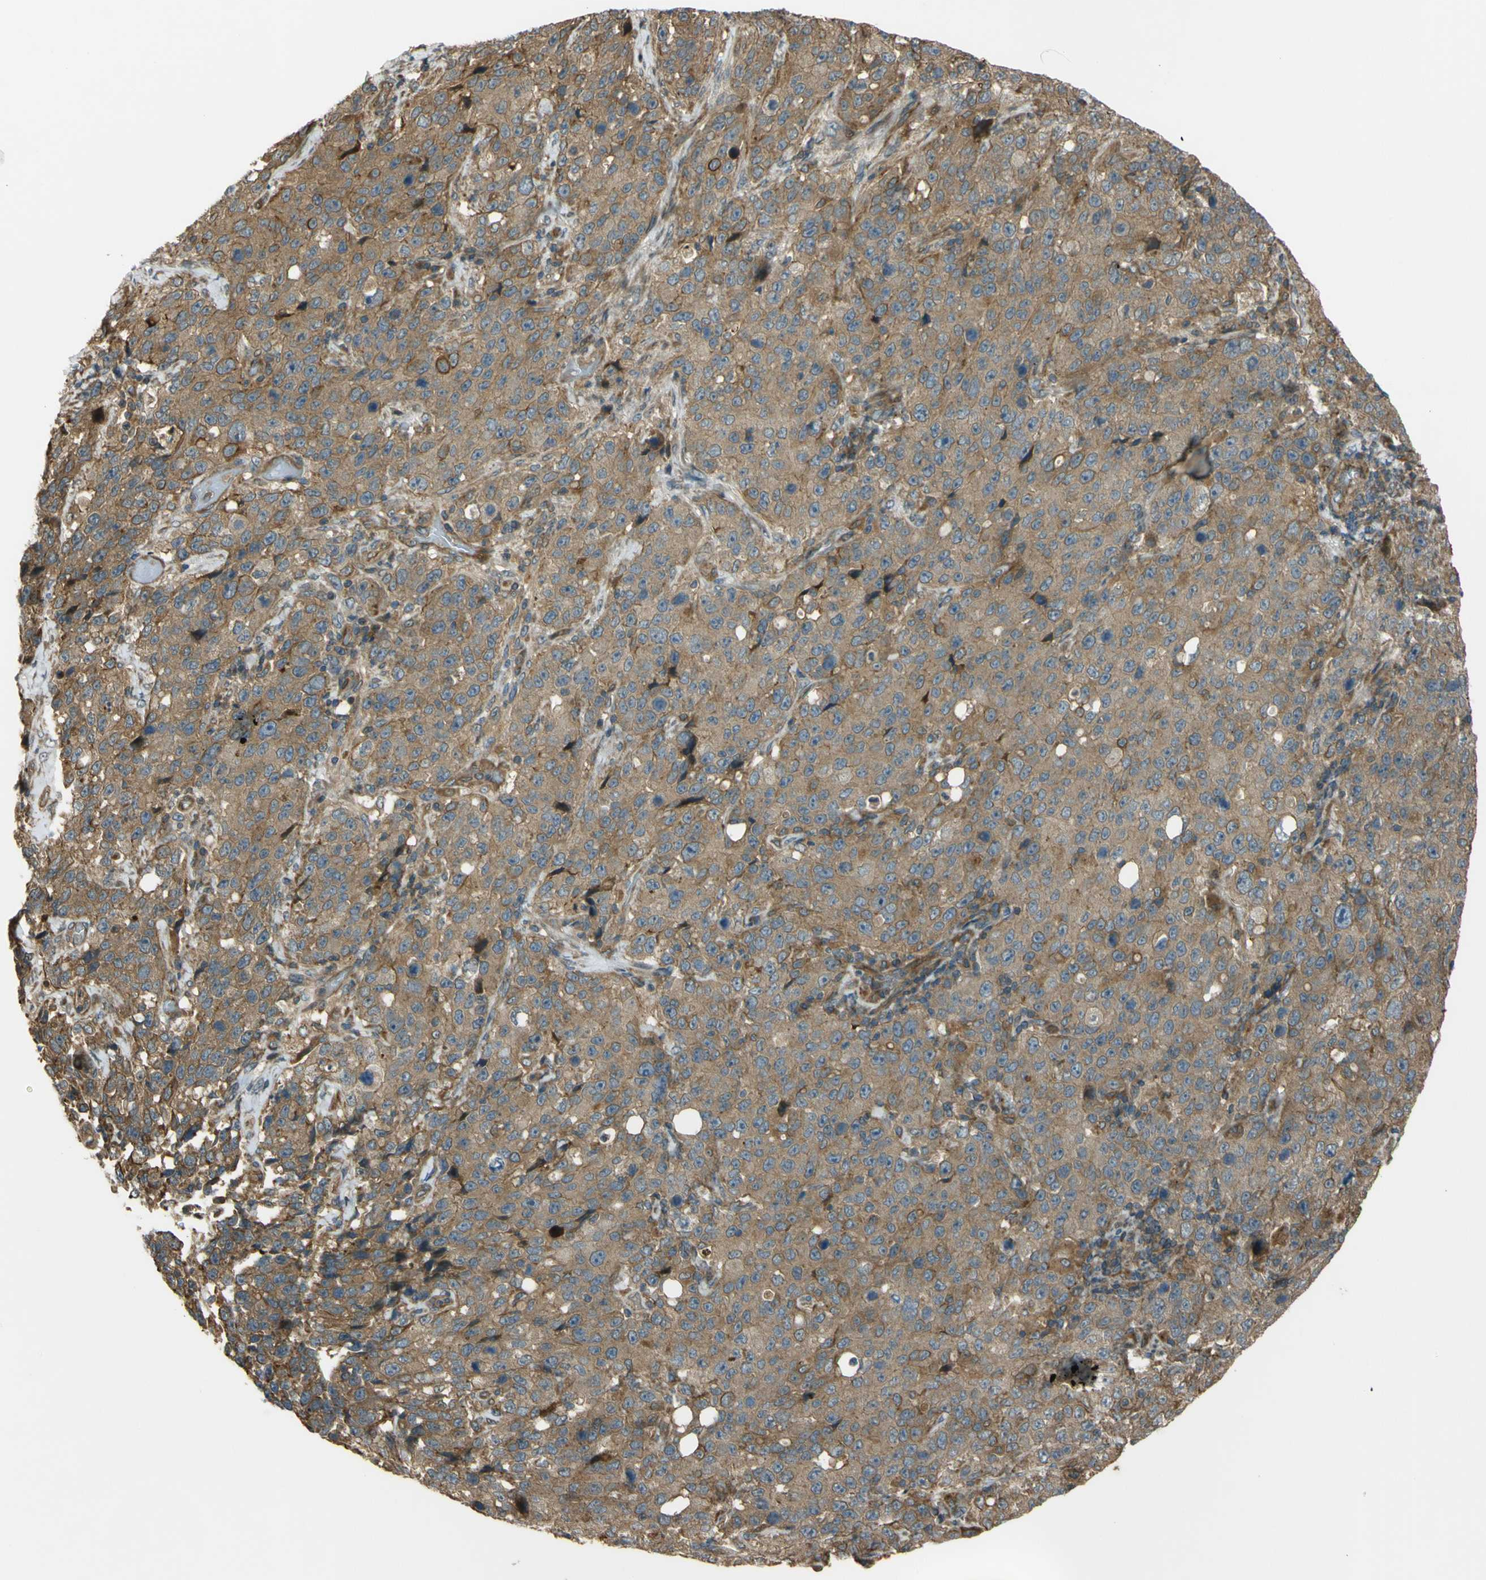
{"staining": {"intensity": "moderate", "quantity": ">75%", "location": "cytoplasmic/membranous"}, "tissue": "stomach cancer", "cell_type": "Tumor cells", "image_type": "cancer", "snomed": [{"axis": "morphology", "description": "Normal tissue, NOS"}, {"axis": "morphology", "description": "Adenocarcinoma, NOS"}, {"axis": "topography", "description": "Stomach"}], "caption": "Stomach adenocarcinoma tissue demonstrates moderate cytoplasmic/membranous expression in about >75% of tumor cells, visualized by immunohistochemistry.", "gene": "FLII", "patient": {"sex": "male", "age": 48}}